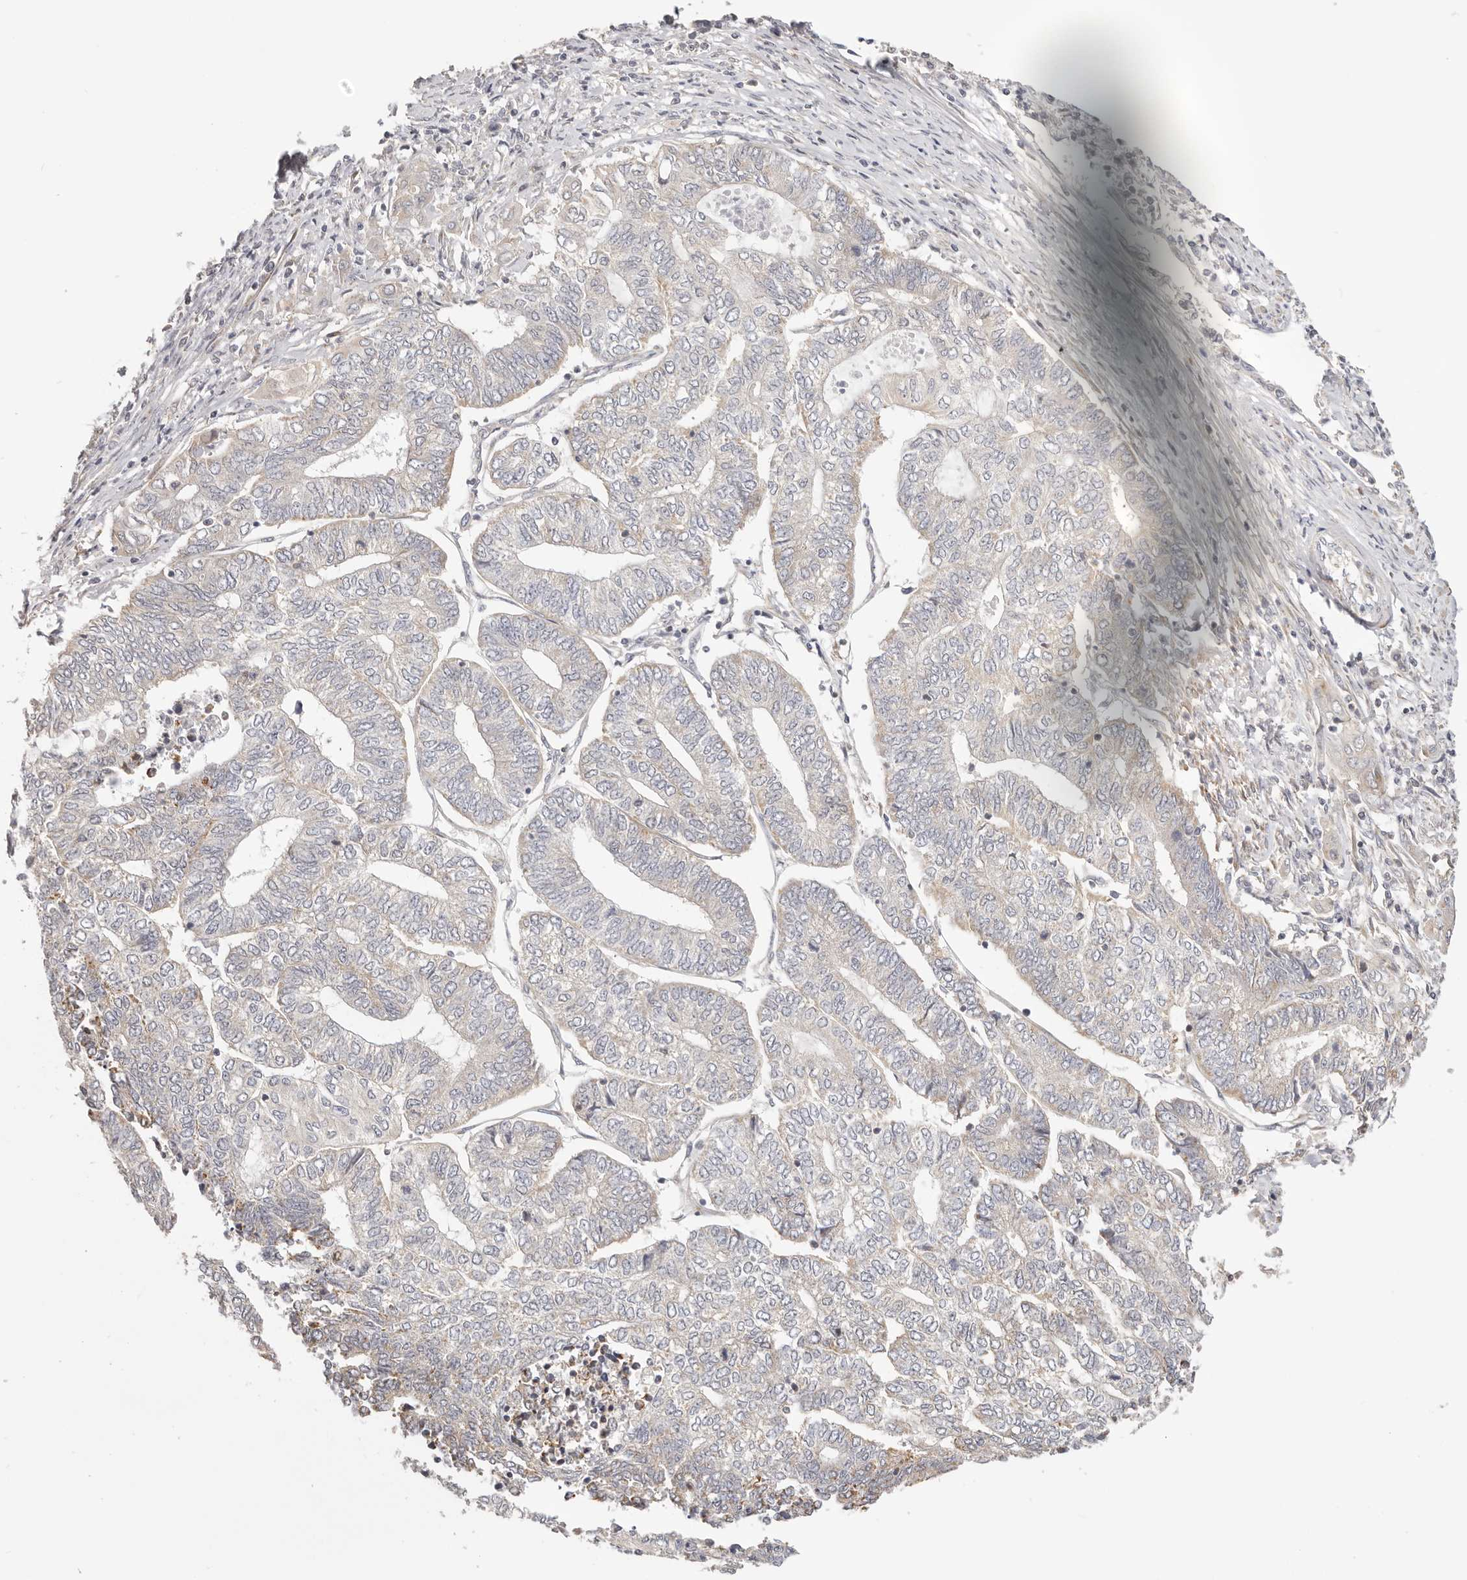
{"staining": {"intensity": "weak", "quantity": "<25%", "location": "cytoplasmic/membranous"}, "tissue": "endometrial cancer", "cell_type": "Tumor cells", "image_type": "cancer", "snomed": [{"axis": "morphology", "description": "Adenocarcinoma, NOS"}, {"axis": "topography", "description": "Uterus"}, {"axis": "topography", "description": "Endometrium"}], "caption": "IHC of human adenocarcinoma (endometrial) displays no positivity in tumor cells.", "gene": "KCMF1", "patient": {"sex": "female", "age": 70}}